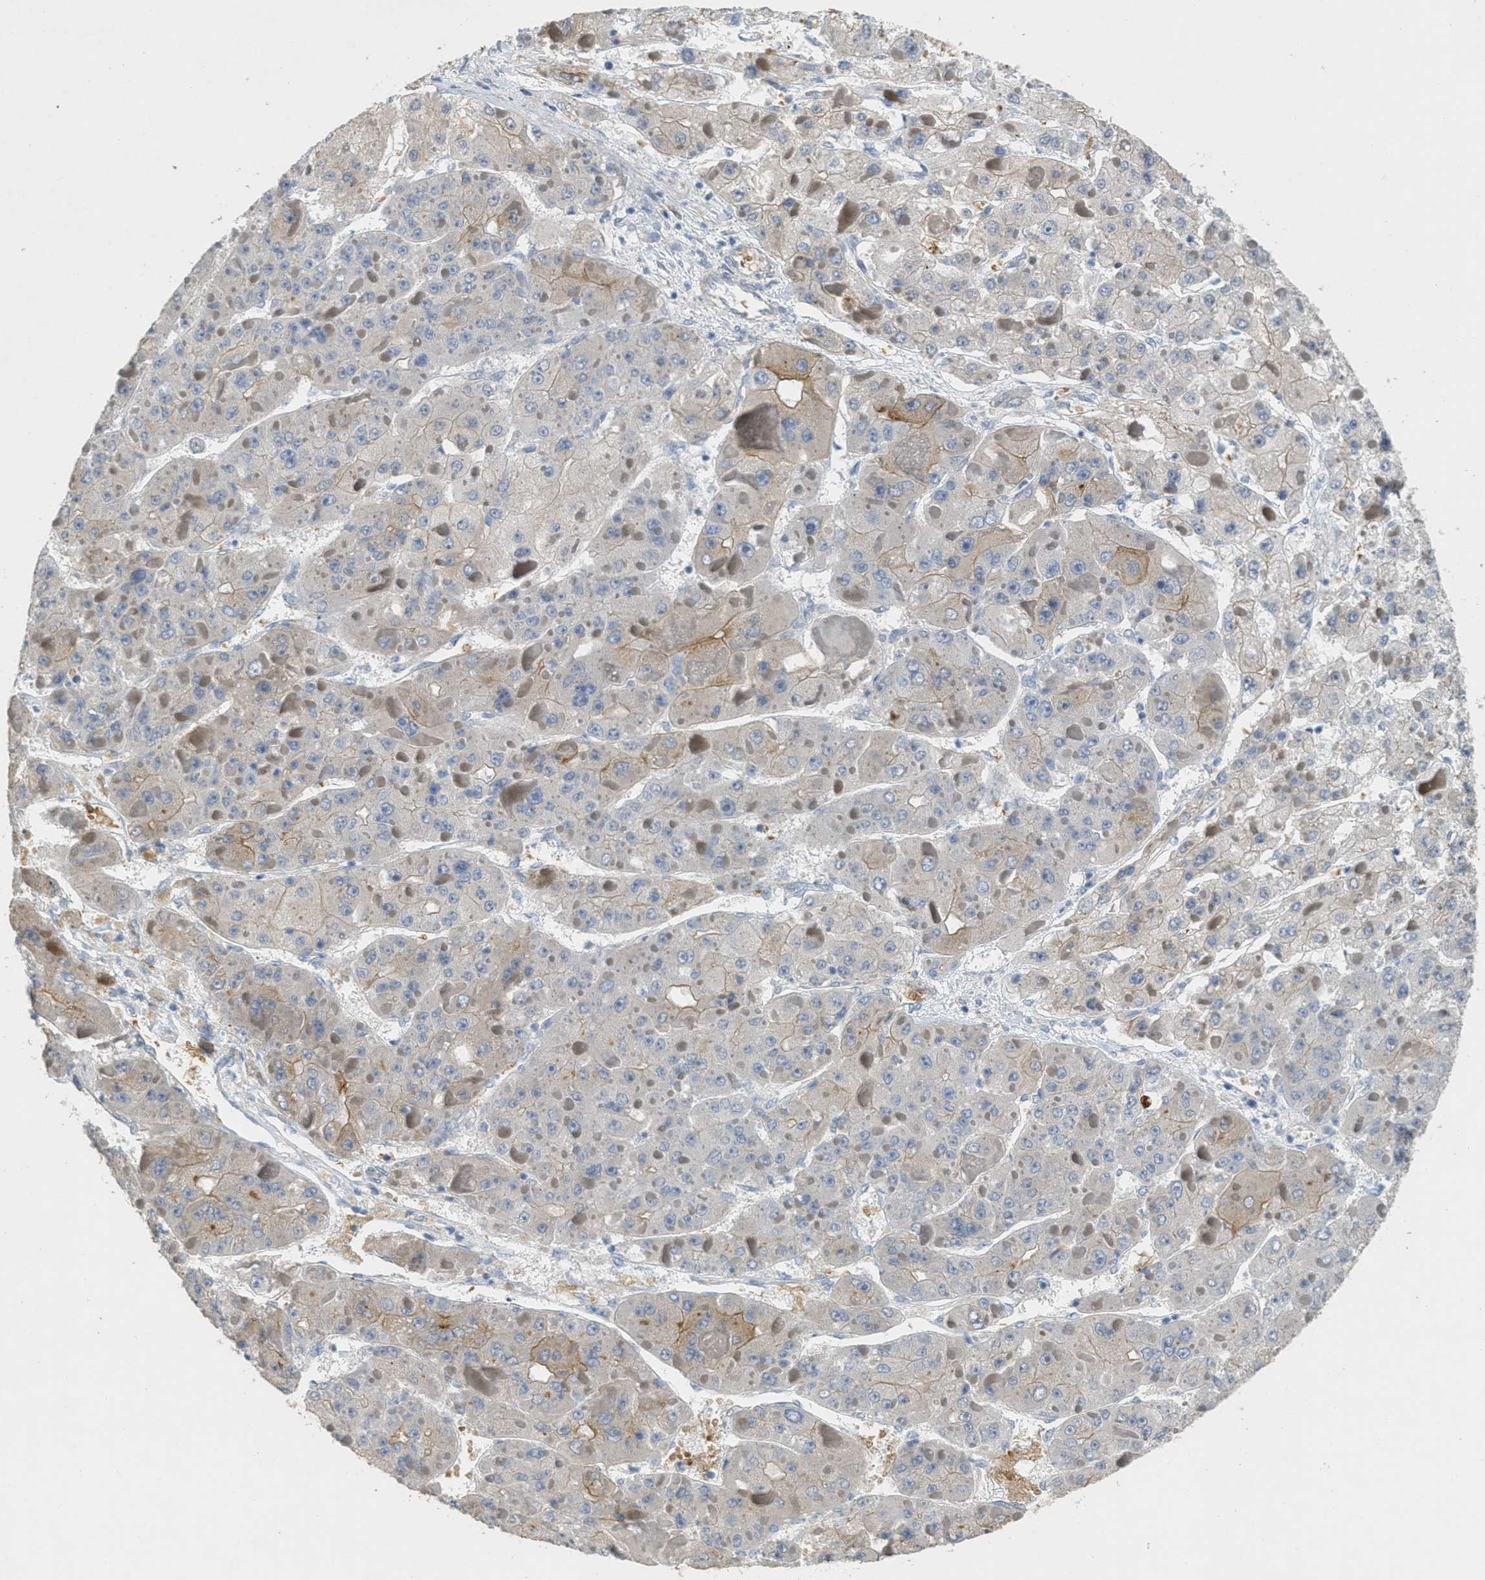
{"staining": {"intensity": "weak", "quantity": "<25%", "location": "cytoplasmic/membranous"}, "tissue": "liver cancer", "cell_type": "Tumor cells", "image_type": "cancer", "snomed": [{"axis": "morphology", "description": "Carcinoma, Hepatocellular, NOS"}, {"axis": "topography", "description": "Liver"}], "caption": "A histopathology image of human liver cancer (hepatocellular carcinoma) is negative for staining in tumor cells.", "gene": "MRS2", "patient": {"sex": "female", "age": 73}}